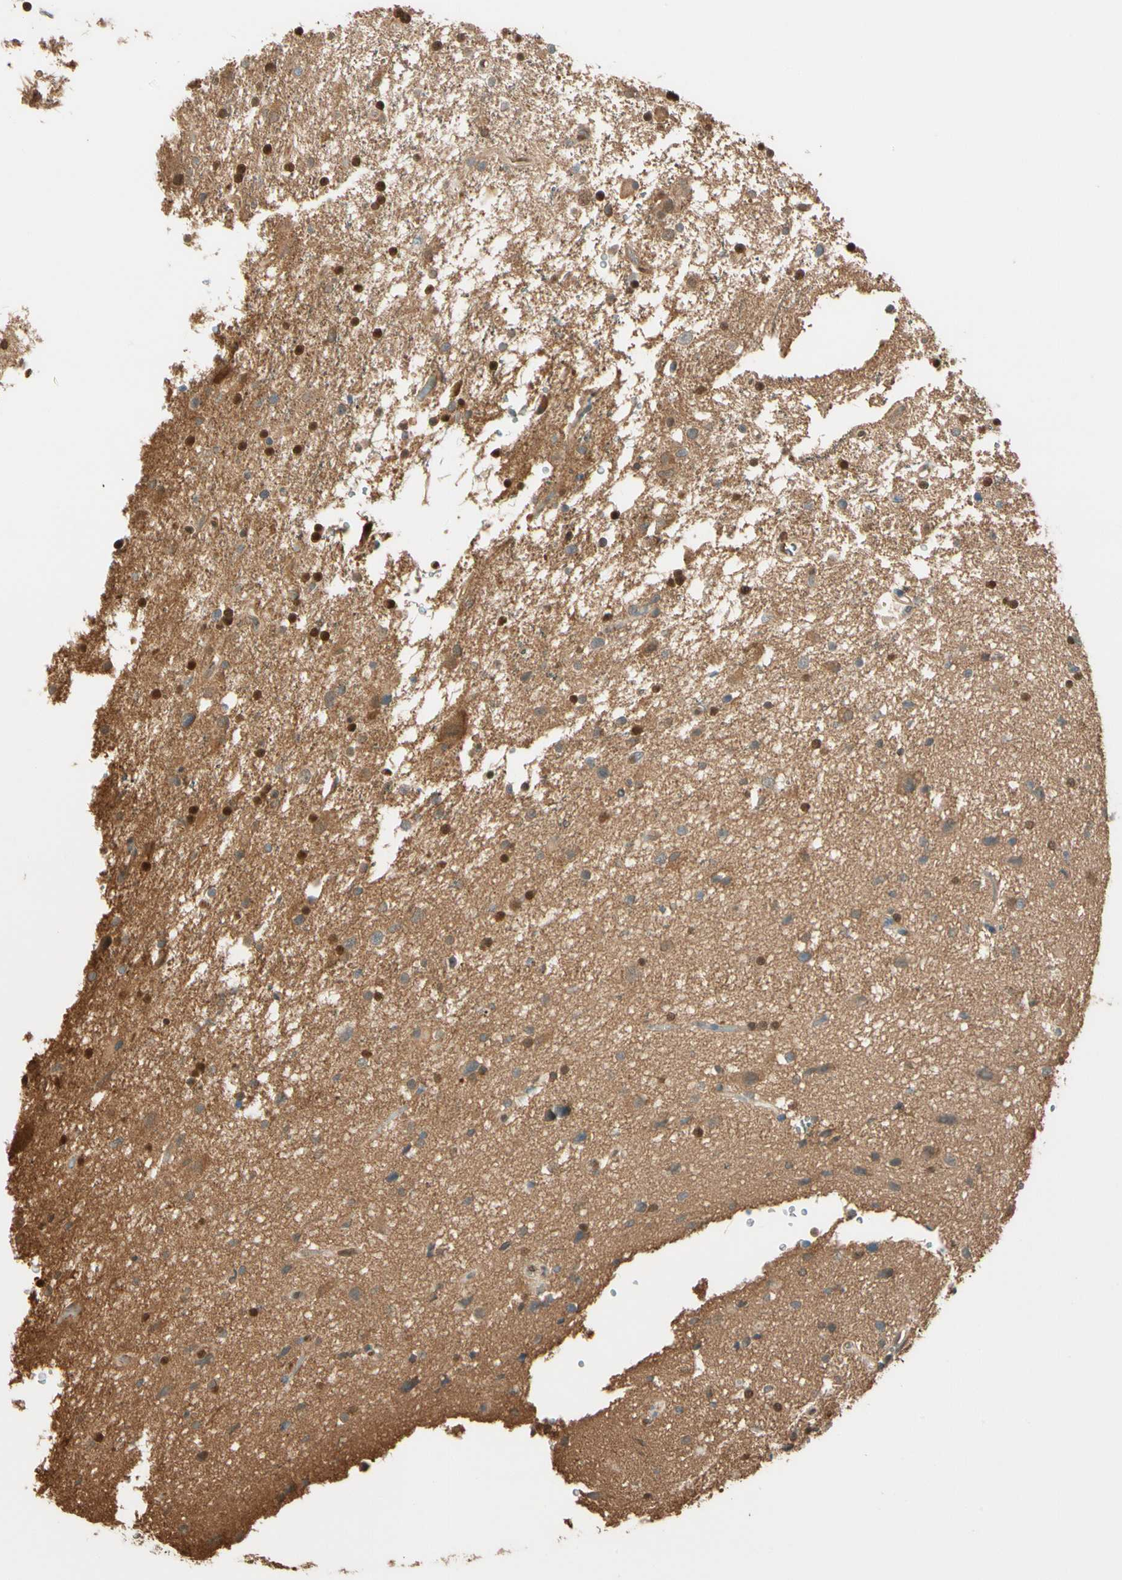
{"staining": {"intensity": "moderate", "quantity": ">75%", "location": "cytoplasmic/membranous,nuclear"}, "tissue": "glioma", "cell_type": "Tumor cells", "image_type": "cancer", "snomed": [{"axis": "morphology", "description": "Glioma, malignant, High grade"}, {"axis": "topography", "description": "Brain"}], "caption": "IHC image of human high-grade glioma (malignant) stained for a protein (brown), which exhibits medium levels of moderate cytoplasmic/membranous and nuclear positivity in about >75% of tumor cells.", "gene": "PNCK", "patient": {"sex": "male", "age": 33}}